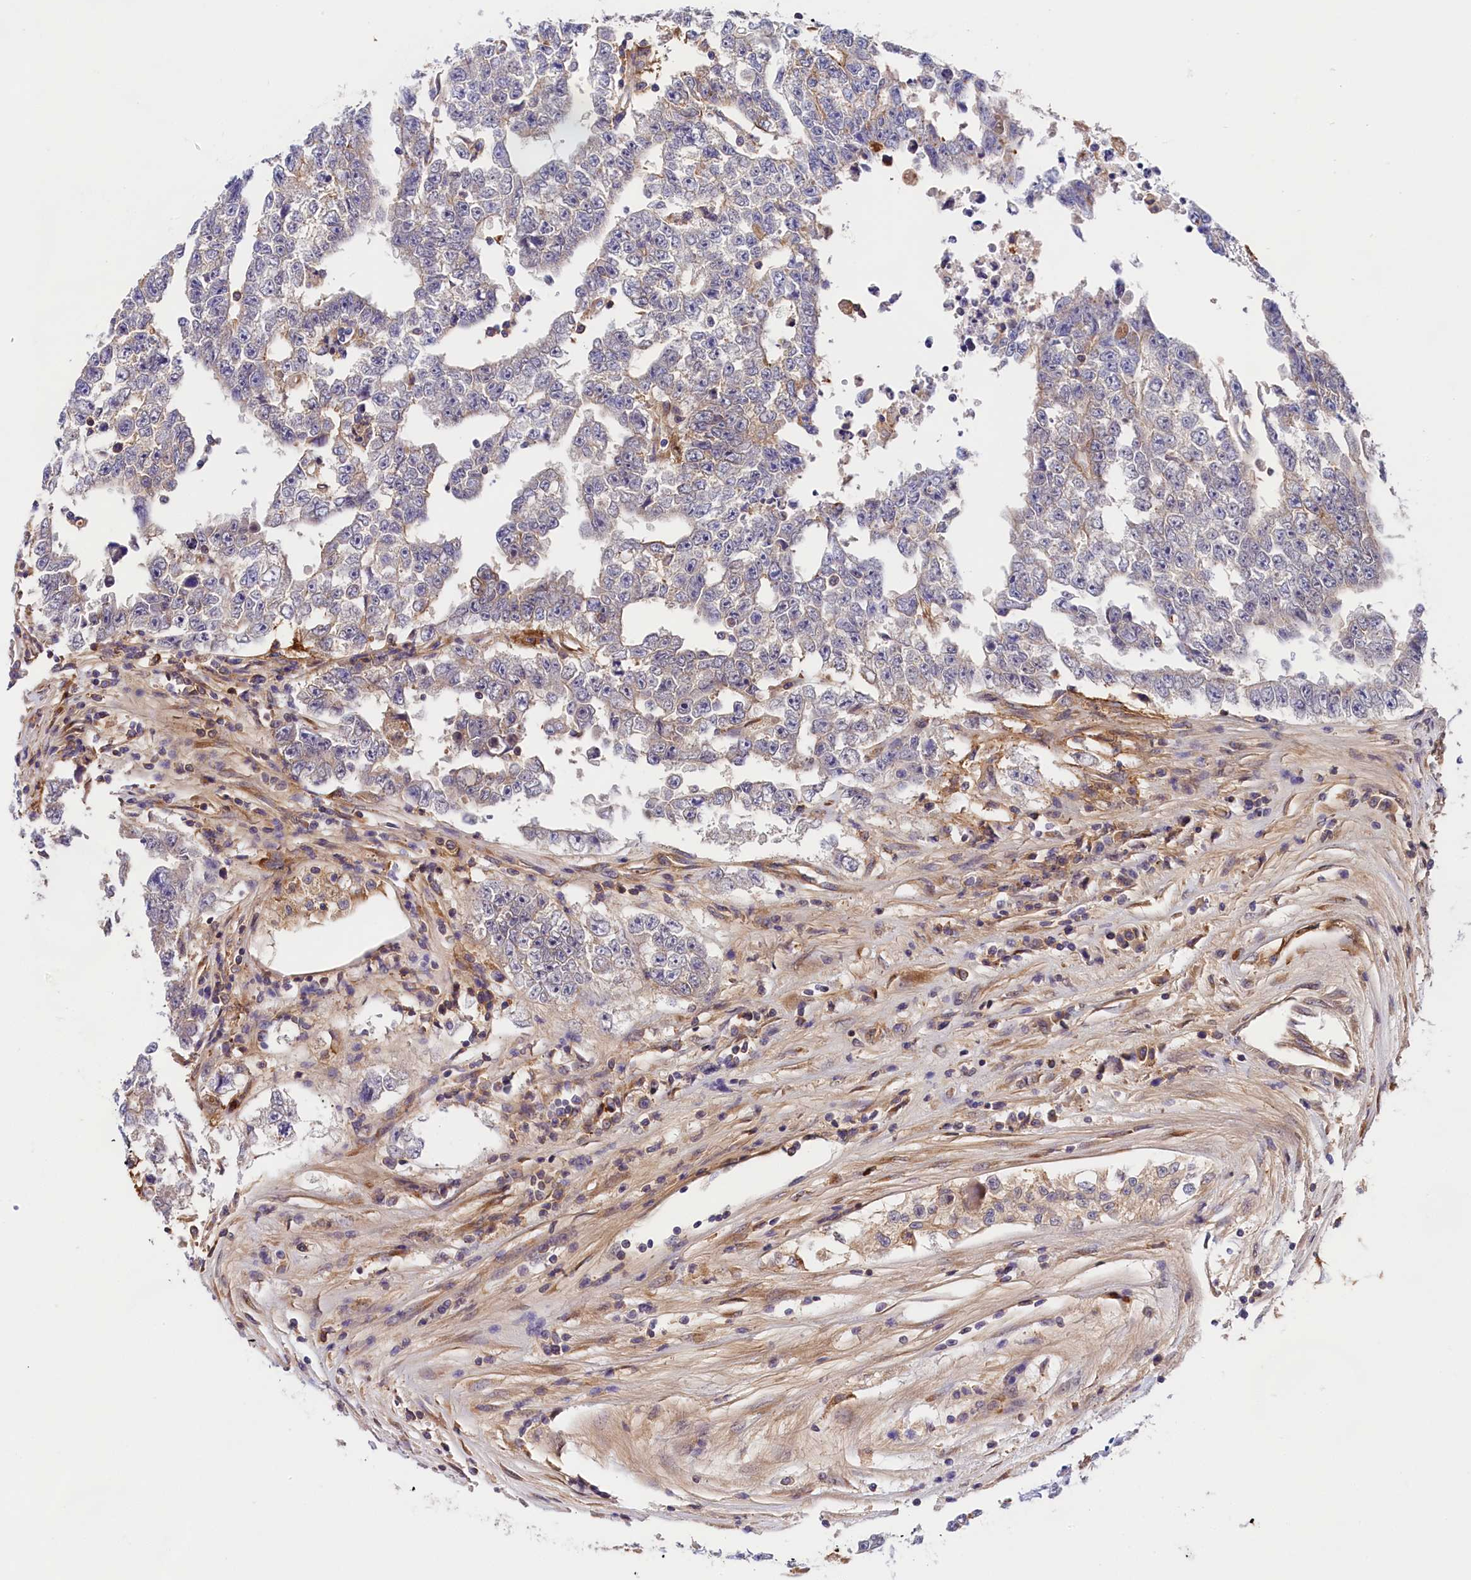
{"staining": {"intensity": "negative", "quantity": "none", "location": "none"}, "tissue": "testis cancer", "cell_type": "Tumor cells", "image_type": "cancer", "snomed": [{"axis": "morphology", "description": "Carcinoma, Embryonal, NOS"}, {"axis": "topography", "description": "Testis"}], "caption": "Human embryonal carcinoma (testis) stained for a protein using immunohistochemistry displays no staining in tumor cells.", "gene": "OAS3", "patient": {"sex": "male", "age": 25}}